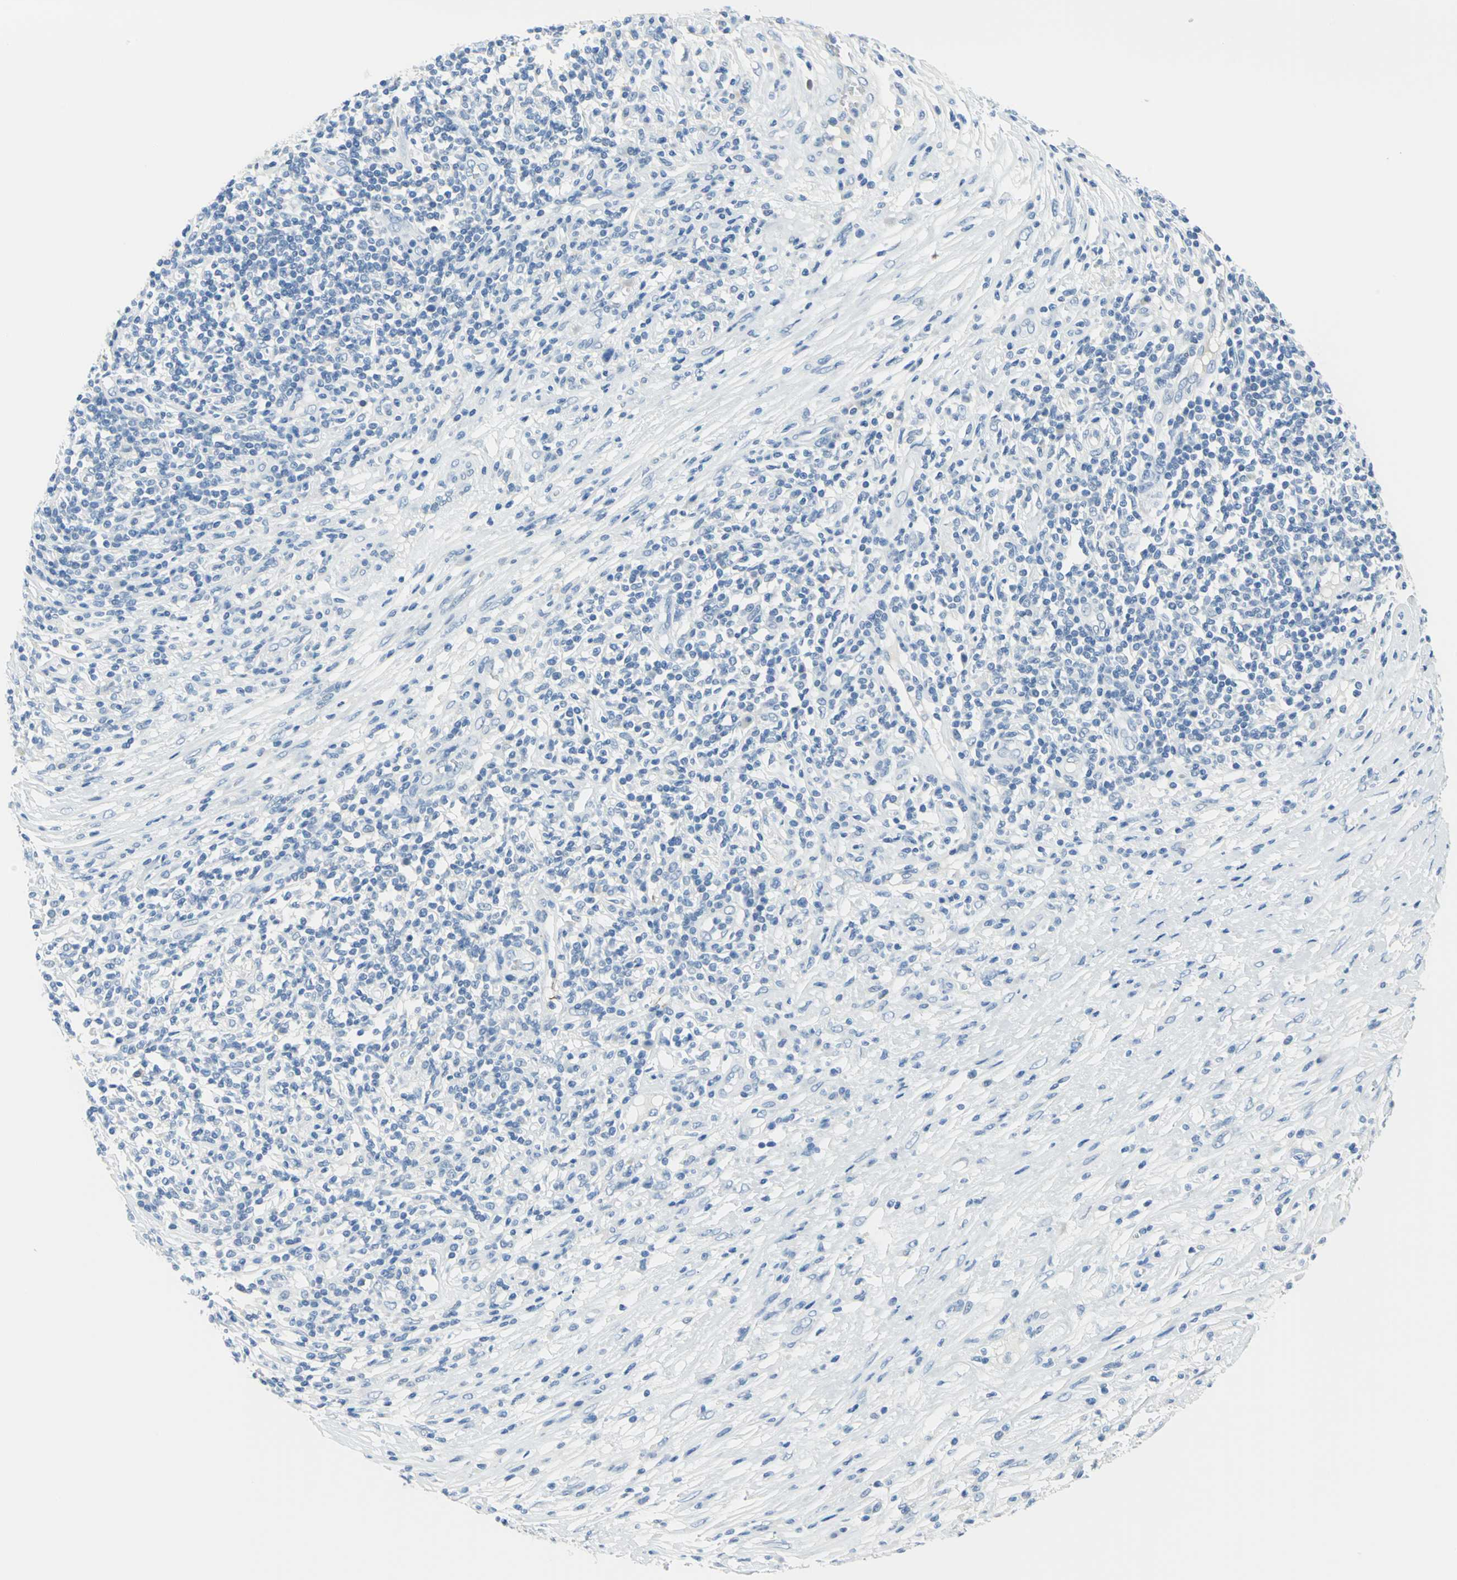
{"staining": {"intensity": "negative", "quantity": "none", "location": "none"}, "tissue": "lymphoma", "cell_type": "Tumor cells", "image_type": "cancer", "snomed": [{"axis": "morphology", "description": "Malignant lymphoma, non-Hodgkin's type, High grade"}, {"axis": "topography", "description": "Lymph node"}], "caption": "This is a histopathology image of immunohistochemistry (IHC) staining of malignant lymphoma, non-Hodgkin's type (high-grade), which shows no positivity in tumor cells.", "gene": "PKLR", "patient": {"sex": "female", "age": 84}}